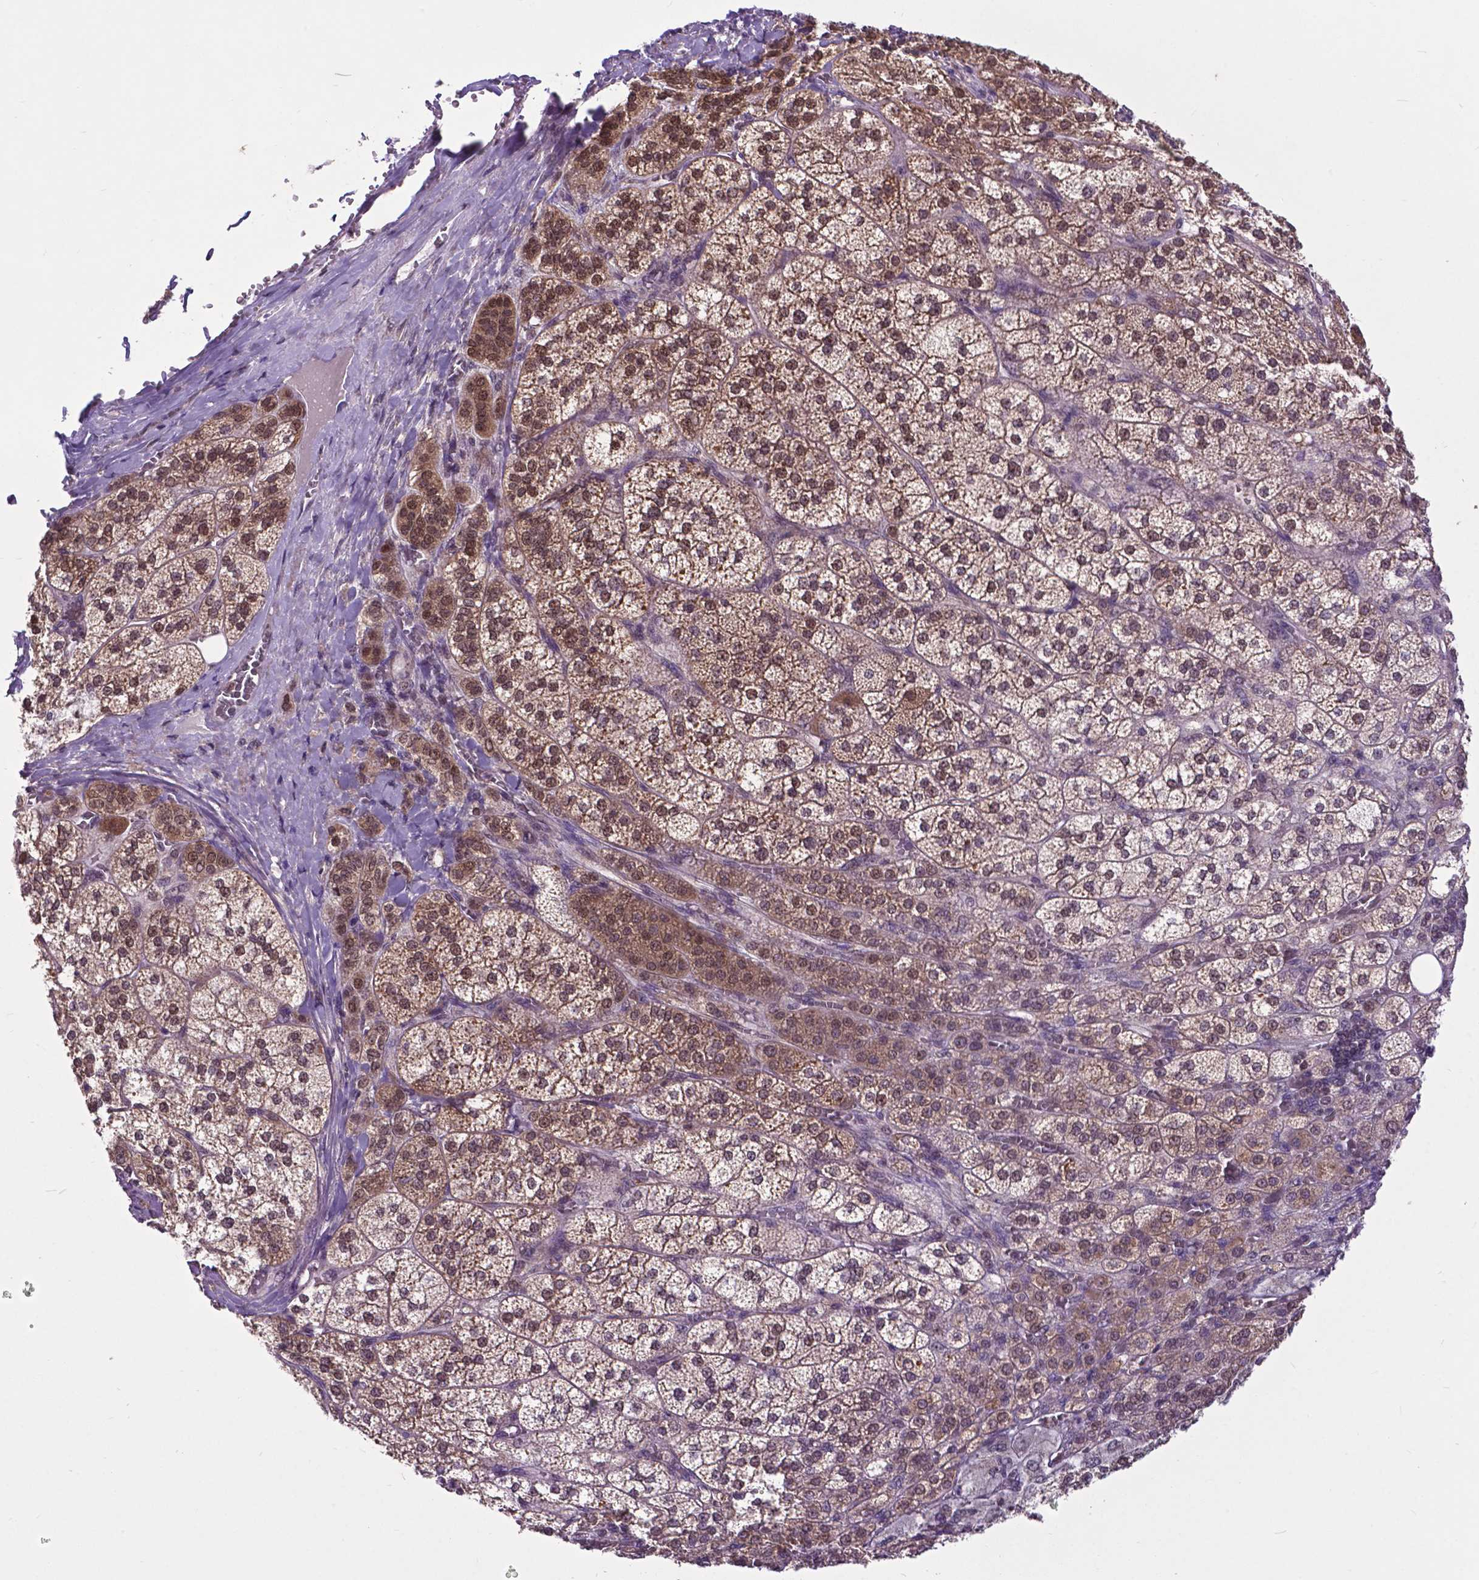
{"staining": {"intensity": "moderate", "quantity": "25%-75%", "location": "cytoplasmic/membranous,nuclear"}, "tissue": "adrenal gland", "cell_type": "Glandular cells", "image_type": "normal", "snomed": [{"axis": "morphology", "description": "Normal tissue, NOS"}, {"axis": "topography", "description": "Adrenal gland"}], "caption": "Moderate cytoplasmic/membranous,nuclear protein staining is present in approximately 25%-75% of glandular cells in adrenal gland. The protein is shown in brown color, while the nuclei are stained blue.", "gene": "OTUB1", "patient": {"sex": "female", "age": 60}}